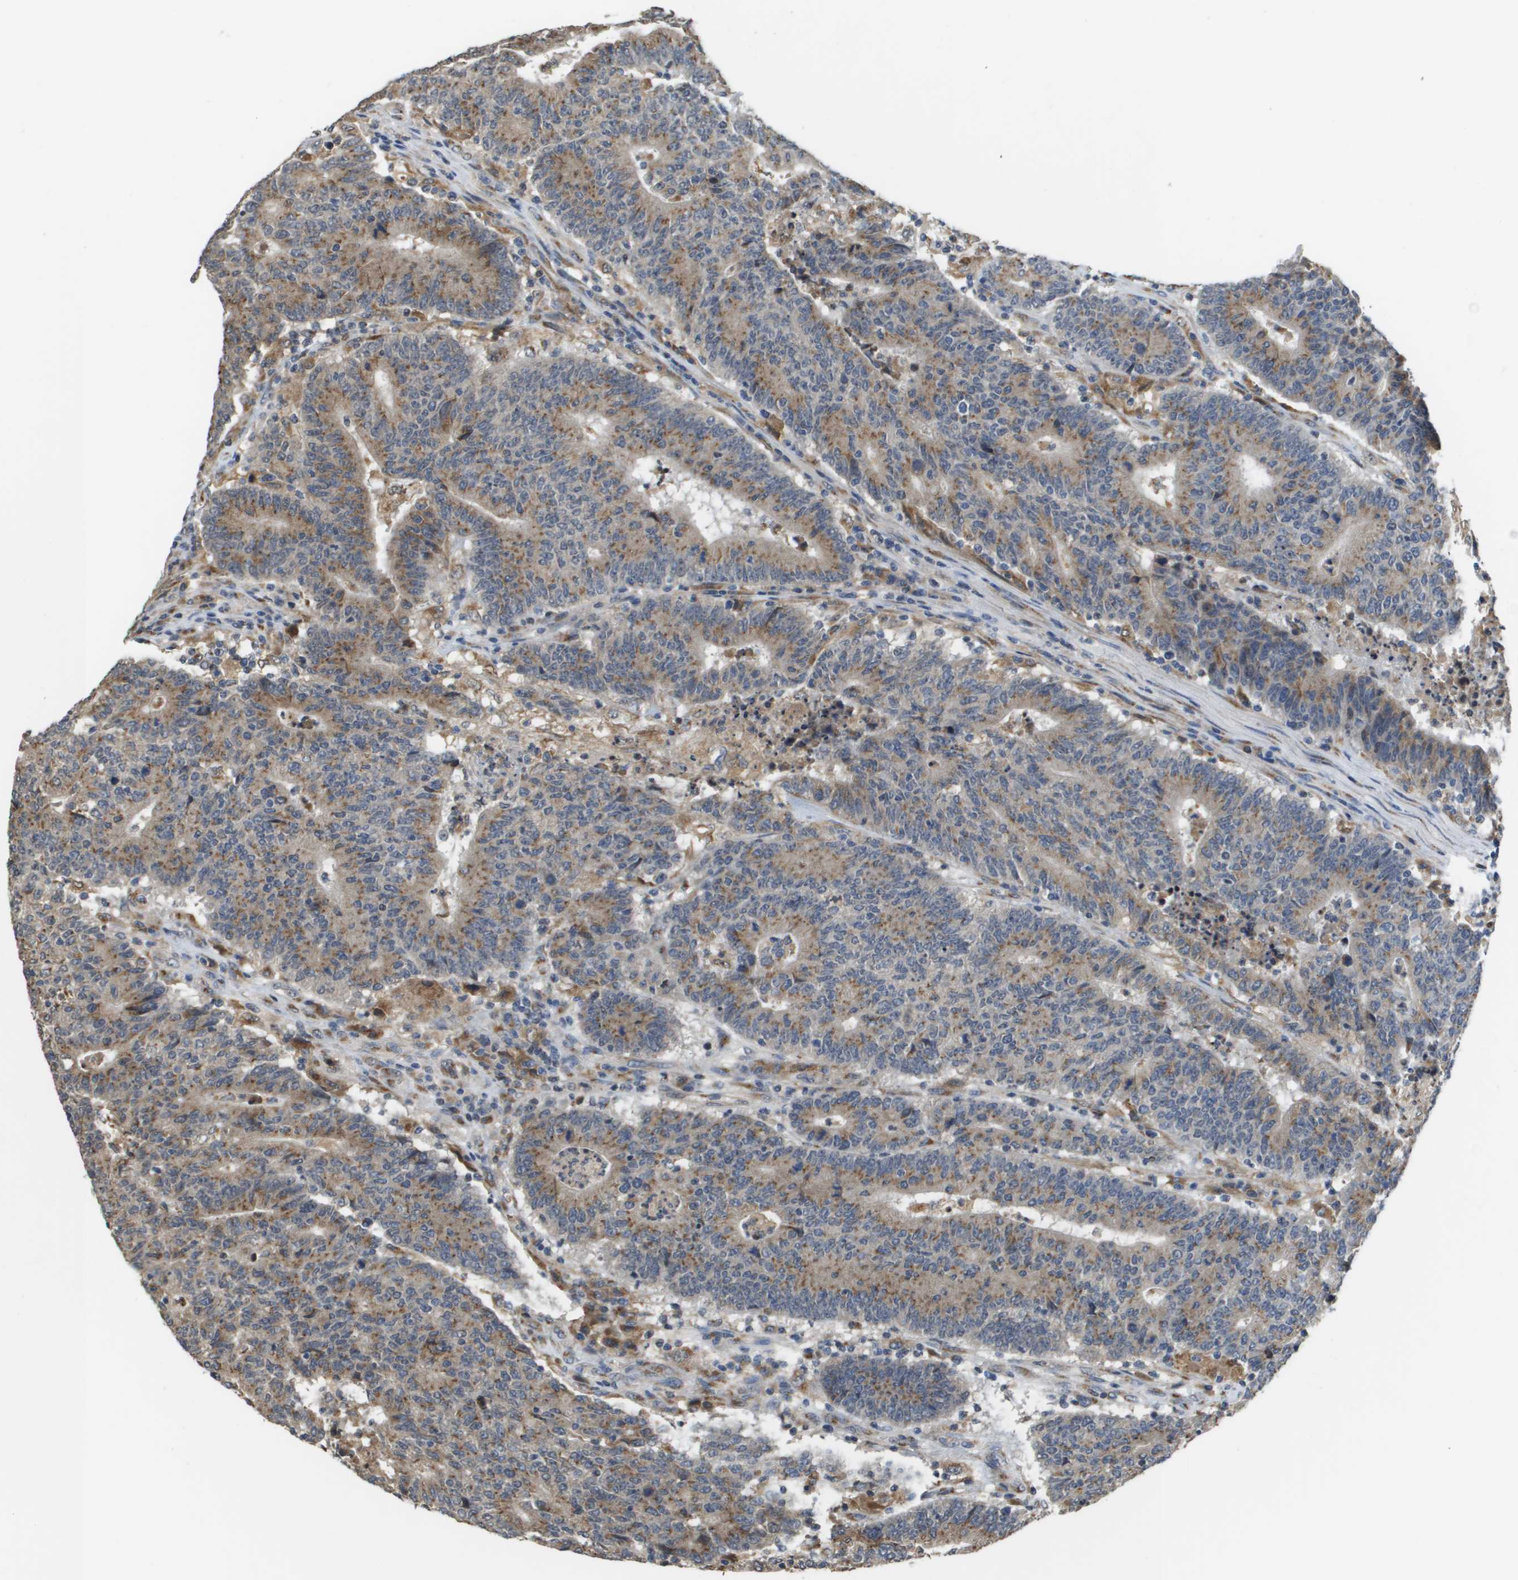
{"staining": {"intensity": "moderate", "quantity": ">75%", "location": "cytoplasmic/membranous"}, "tissue": "colorectal cancer", "cell_type": "Tumor cells", "image_type": "cancer", "snomed": [{"axis": "morphology", "description": "Normal tissue, NOS"}, {"axis": "morphology", "description": "Adenocarcinoma, NOS"}, {"axis": "topography", "description": "Colon"}], "caption": "Protein expression by IHC displays moderate cytoplasmic/membranous positivity in about >75% of tumor cells in adenocarcinoma (colorectal).", "gene": "PCK1", "patient": {"sex": "female", "age": 75}}